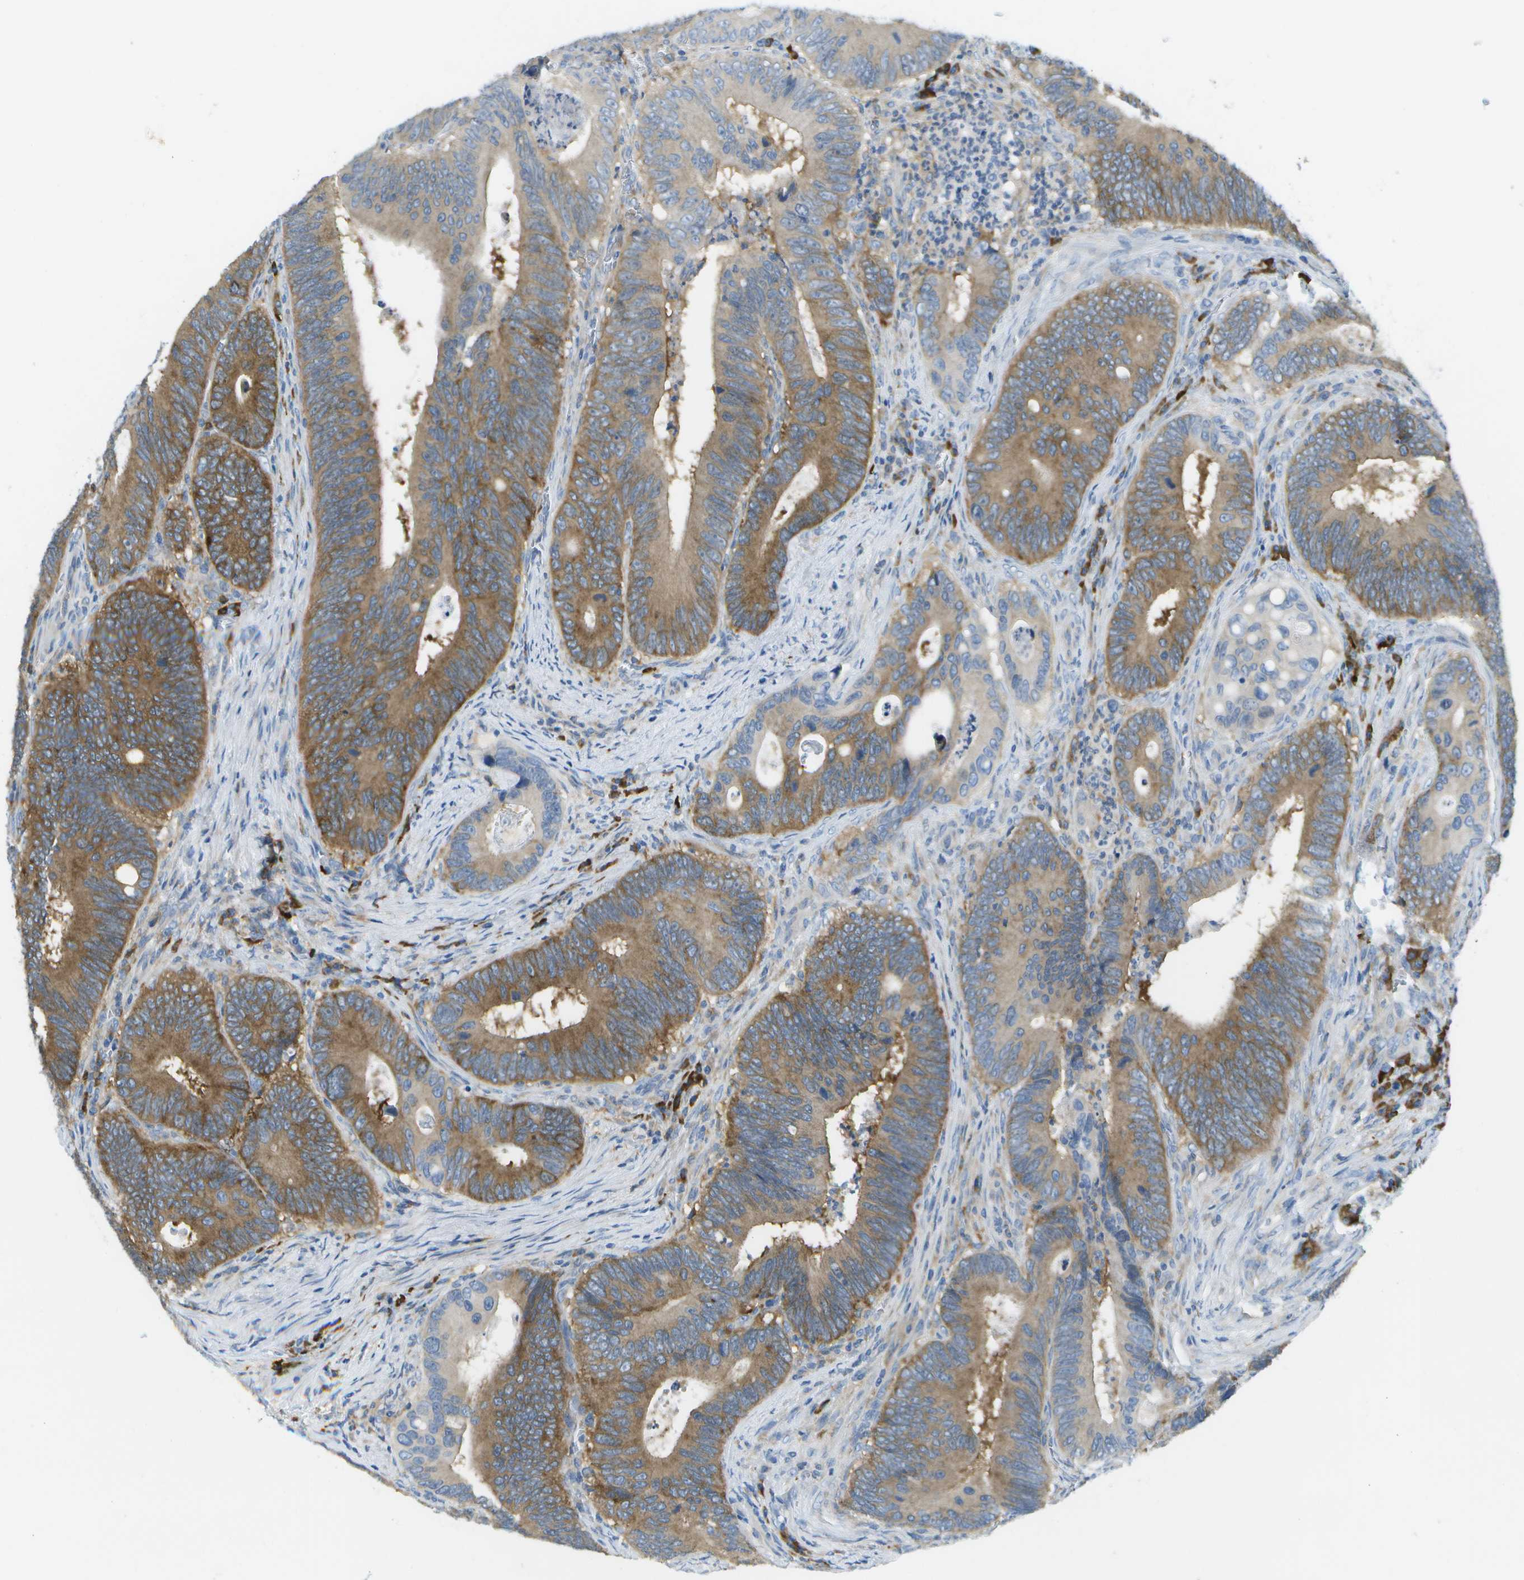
{"staining": {"intensity": "moderate", "quantity": ">75%", "location": "cytoplasmic/membranous"}, "tissue": "colorectal cancer", "cell_type": "Tumor cells", "image_type": "cancer", "snomed": [{"axis": "morphology", "description": "Inflammation, NOS"}, {"axis": "morphology", "description": "Adenocarcinoma, NOS"}, {"axis": "topography", "description": "Colon"}], "caption": "DAB immunohistochemical staining of colorectal cancer (adenocarcinoma) shows moderate cytoplasmic/membranous protein staining in approximately >75% of tumor cells.", "gene": "WNK2", "patient": {"sex": "male", "age": 72}}